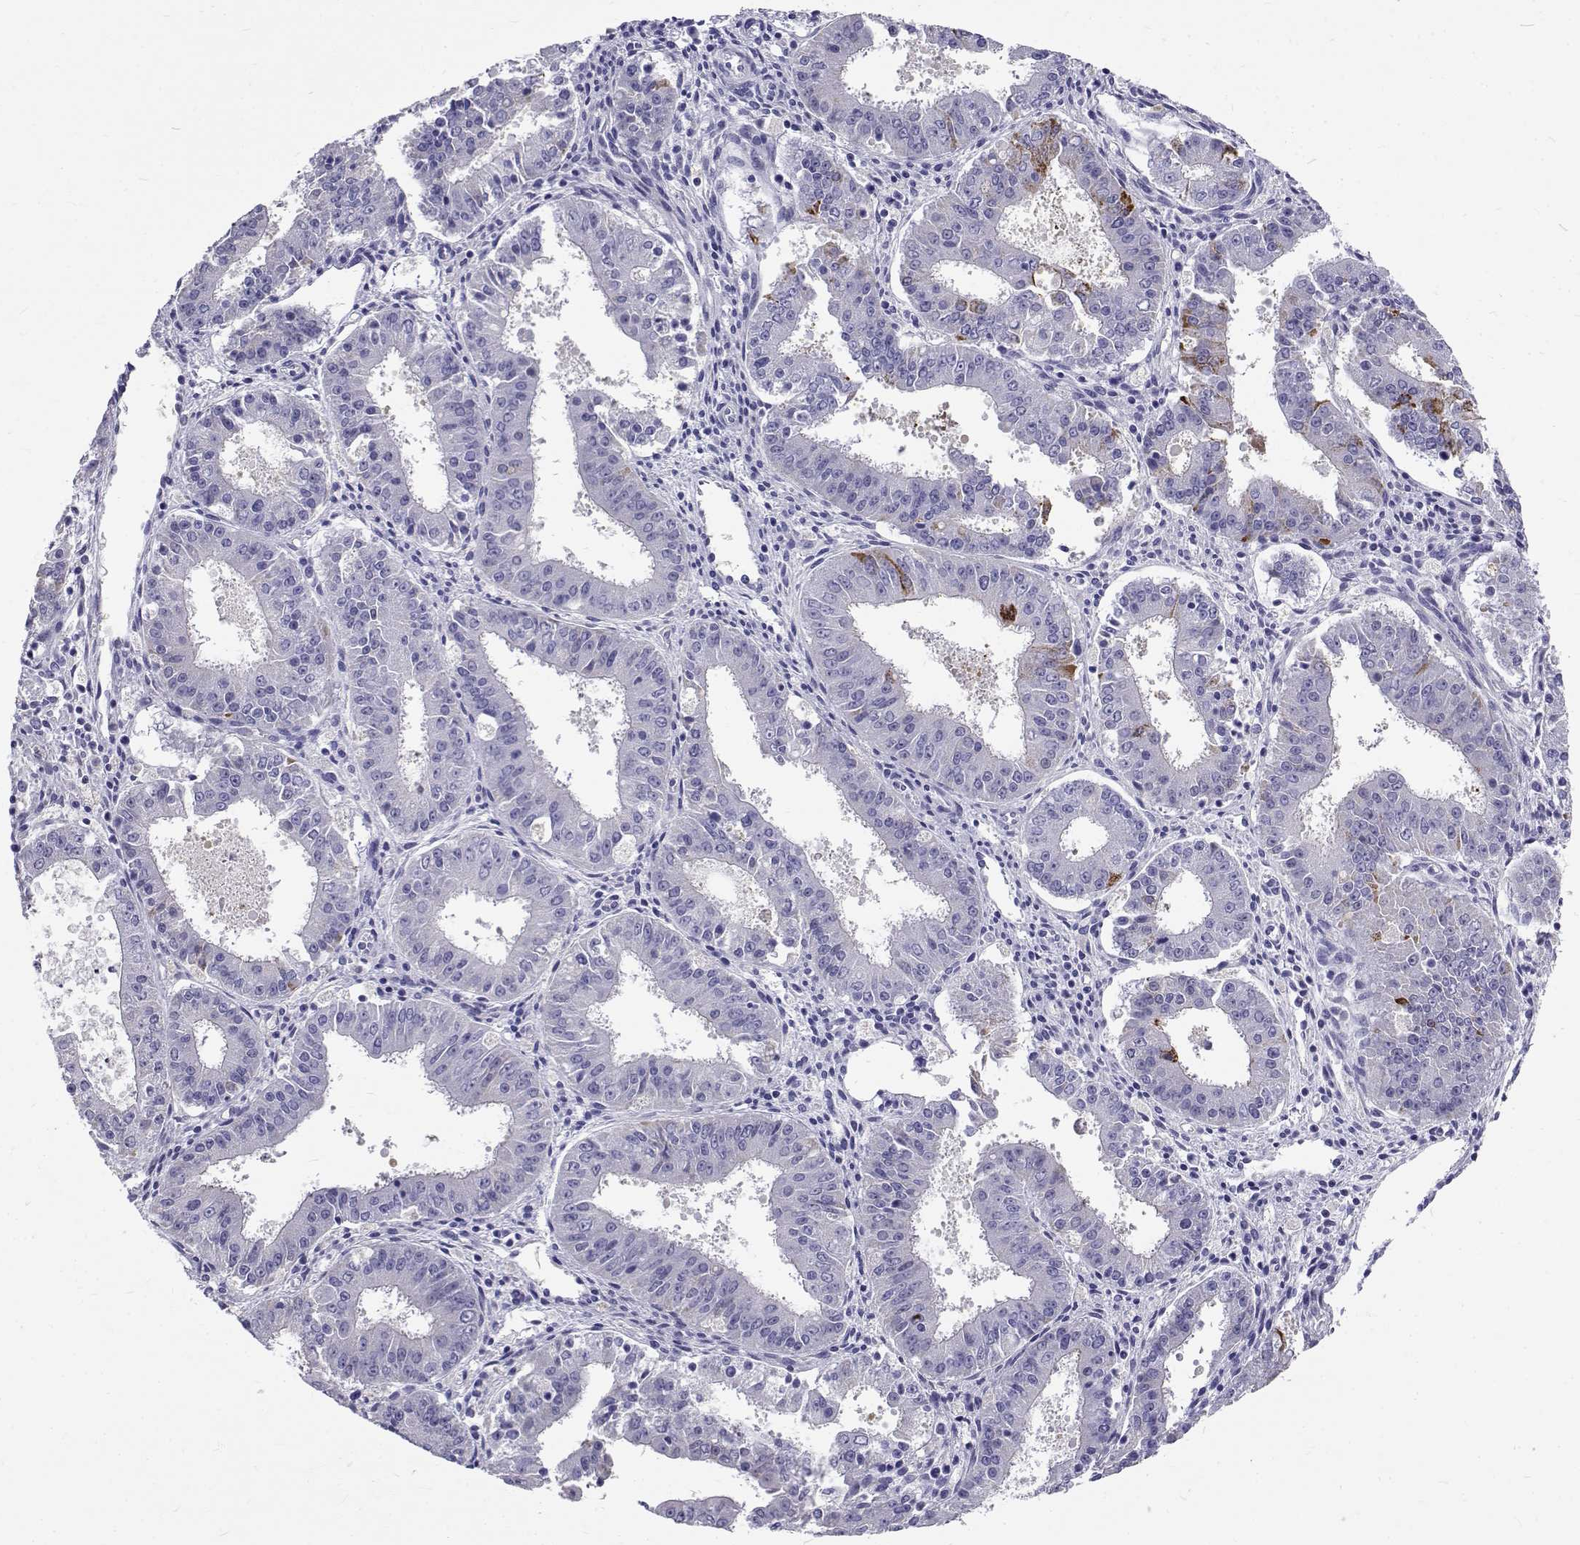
{"staining": {"intensity": "negative", "quantity": "none", "location": "none"}, "tissue": "ovarian cancer", "cell_type": "Tumor cells", "image_type": "cancer", "snomed": [{"axis": "morphology", "description": "Carcinoma, endometroid"}, {"axis": "topography", "description": "Ovary"}], "caption": "This is an IHC histopathology image of human ovarian cancer. There is no positivity in tumor cells.", "gene": "IGSF1", "patient": {"sex": "female", "age": 42}}